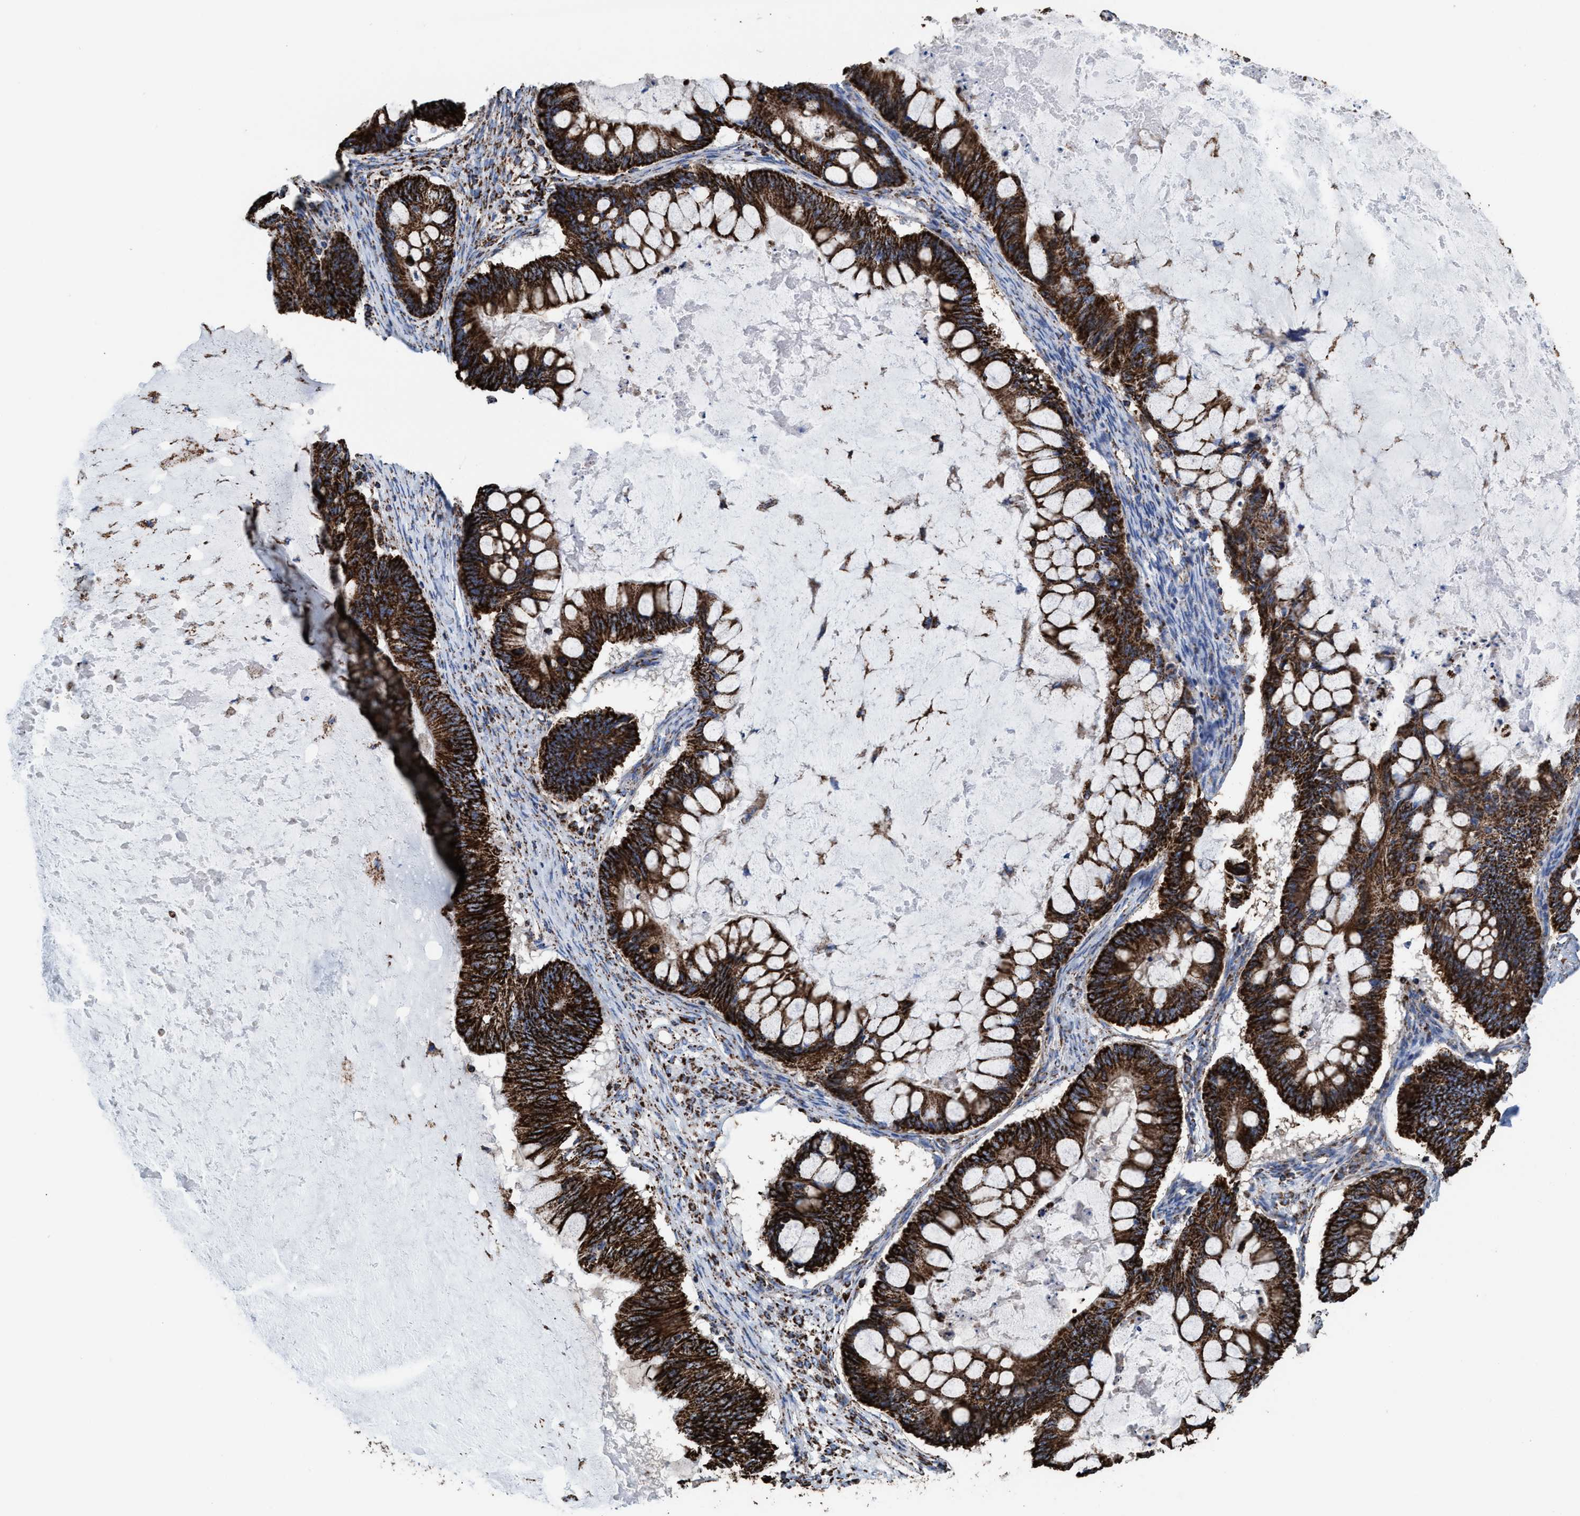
{"staining": {"intensity": "strong", "quantity": ">75%", "location": "cytoplasmic/membranous"}, "tissue": "ovarian cancer", "cell_type": "Tumor cells", "image_type": "cancer", "snomed": [{"axis": "morphology", "description": "Cystadenocarcinoma, mucinous, NOS"}, {"axis": "topography", "description": "Ovary"}], "caption": "Tumor cells demonstrate high levels of strong cytoplasmic/membranous staining in about >75% of cells in human ovarian mucinous cystadenocarcinoma. Immunohistochemistry (ihc) stains the protein in brown and the nuclei are stained blue.", "gene": "ECHS1", "patient": {"sex": "female", "age": 61}}